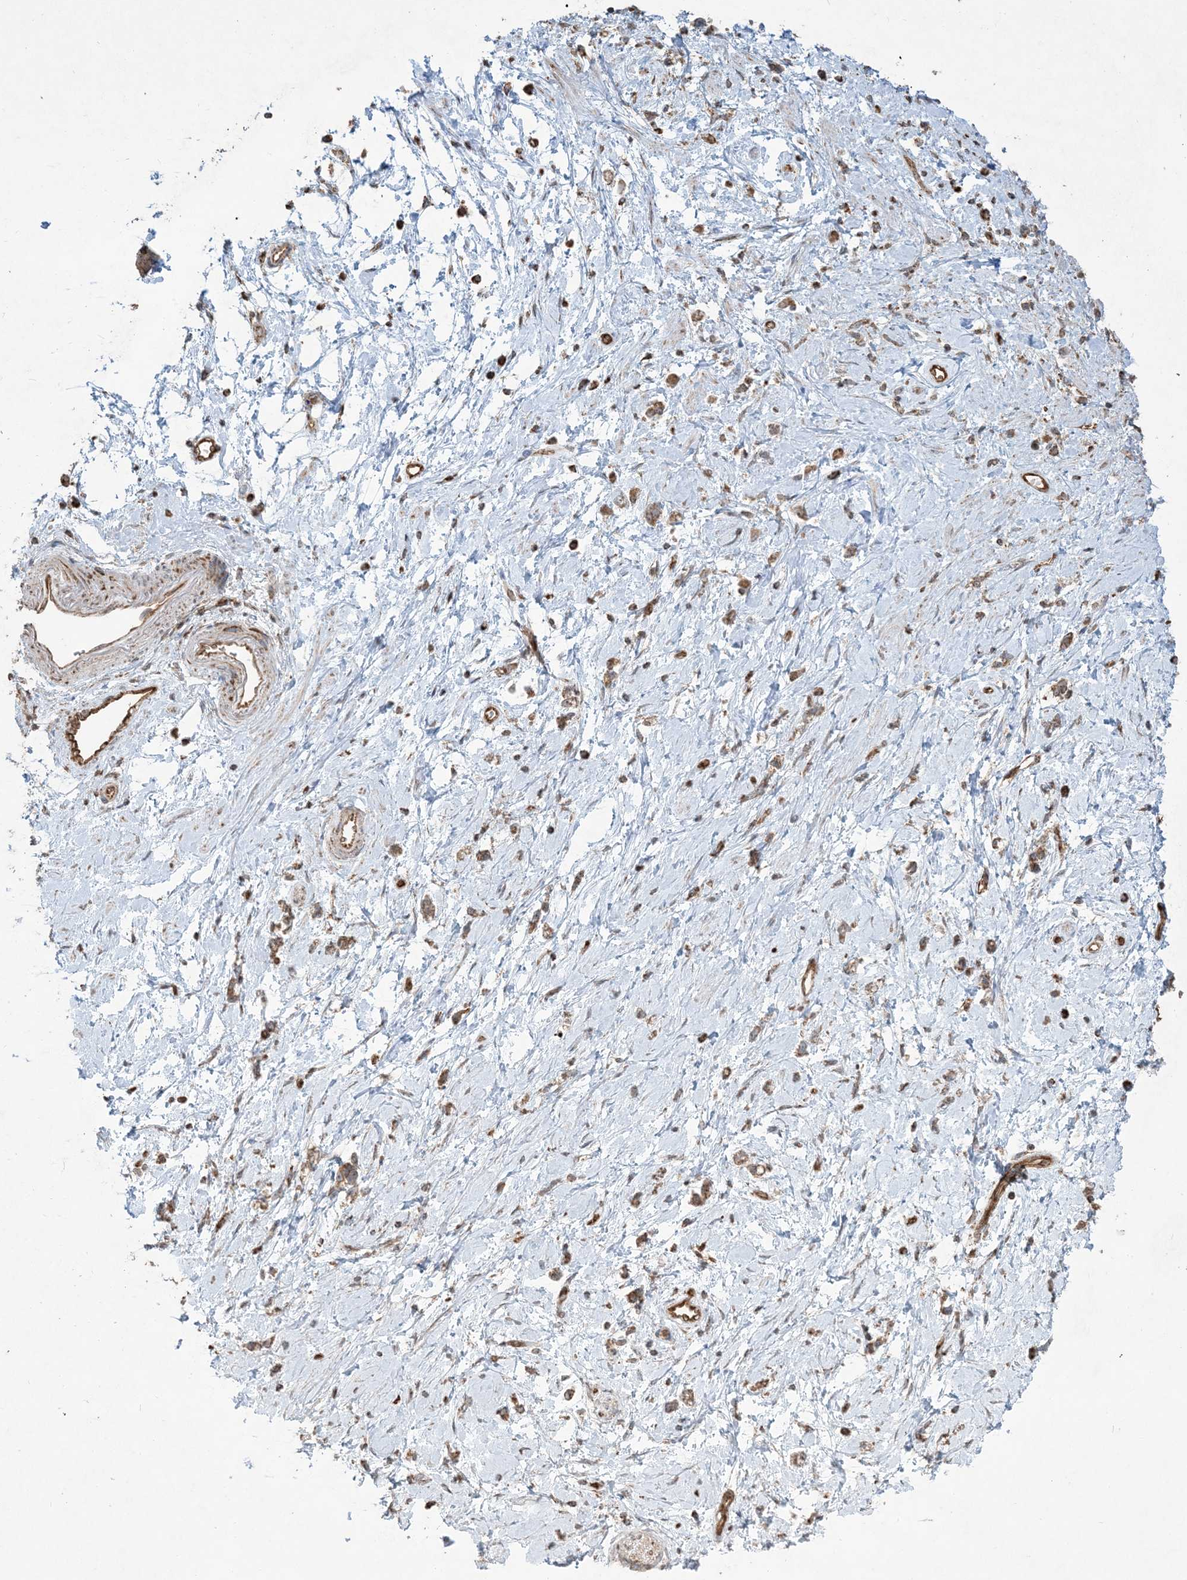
{"staining": {"intensity": "weak", "quantity": ">75%", "location": "cytoplasmic/membranous"}, "tissue": "stomach cancer", "cell_type": "Tumor cells", "image_type": "cancer", "snomed": [{"axis": "morphology", "description": "Adenocarcinoma, NOS"}, {"axis": "topography", "description": "Stomach"}], "caption": "Immunohistochemistry of human stomach cancer exhibits low levels of weak cytoplasmic/membranous expression in approximately >75% of tumor cells.", "gene": "PPM1F", "patient": {"sex": "female", "age": 60}}